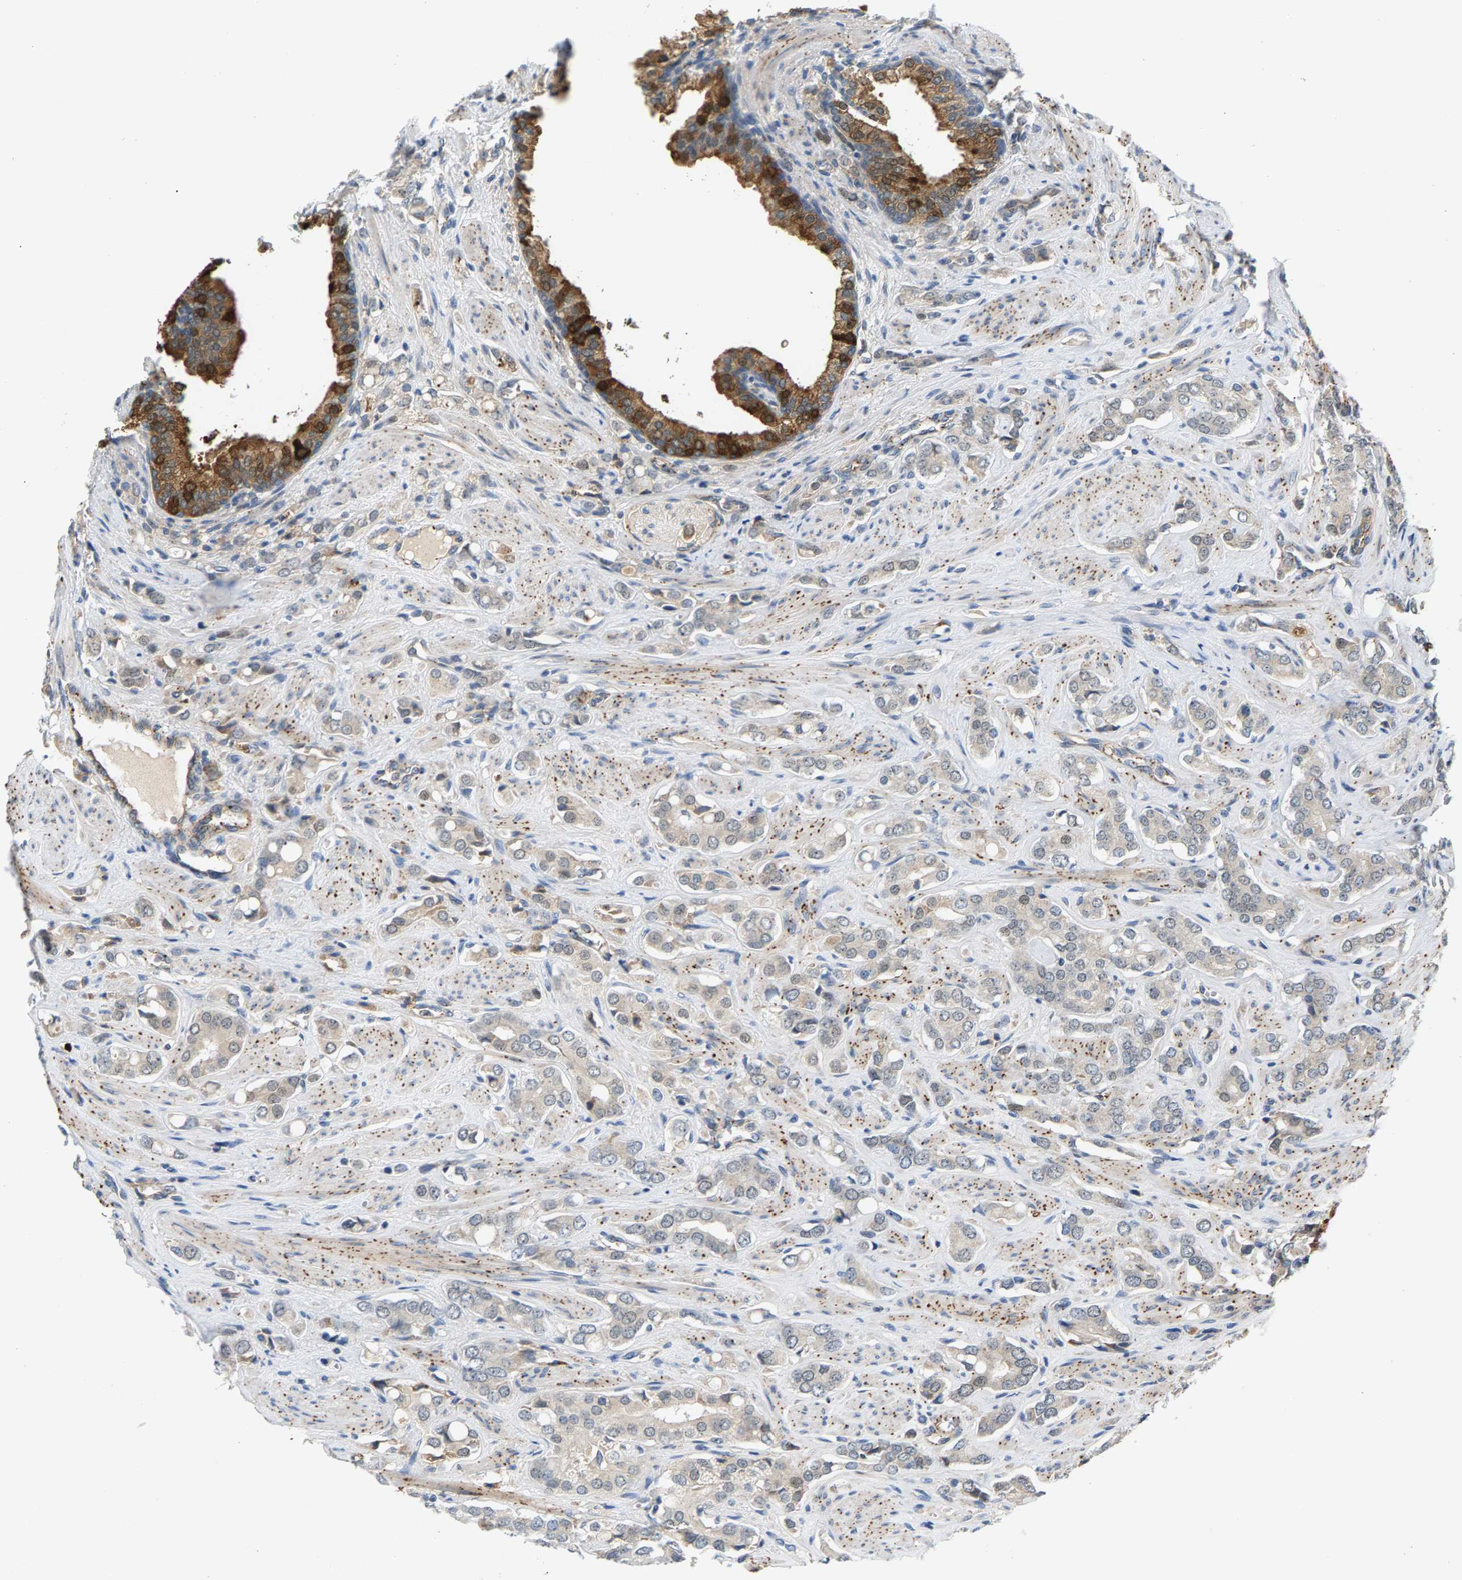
{"staining": {"intensity": "moderate", "quantity": "<25%", "location": "cytoplasmic/membranous"}, "tissue": "prostate cancer", "cell_type": "Tumor cells", "image_type": "cancer", "snomed": [{"axis": "morphology", "description": "Adenocarcinoma, High grade"}, {"axis": "topography", "description": "Prostate"}], "caption": "Human prostate cancer stained with a brown dye demonstrates moderate cytoplasmic/membranous positive expression in approximately <25% of tumor cells.", "gene": "KRTAP27-1", "patient": {"sex": "male", "age": 52}}